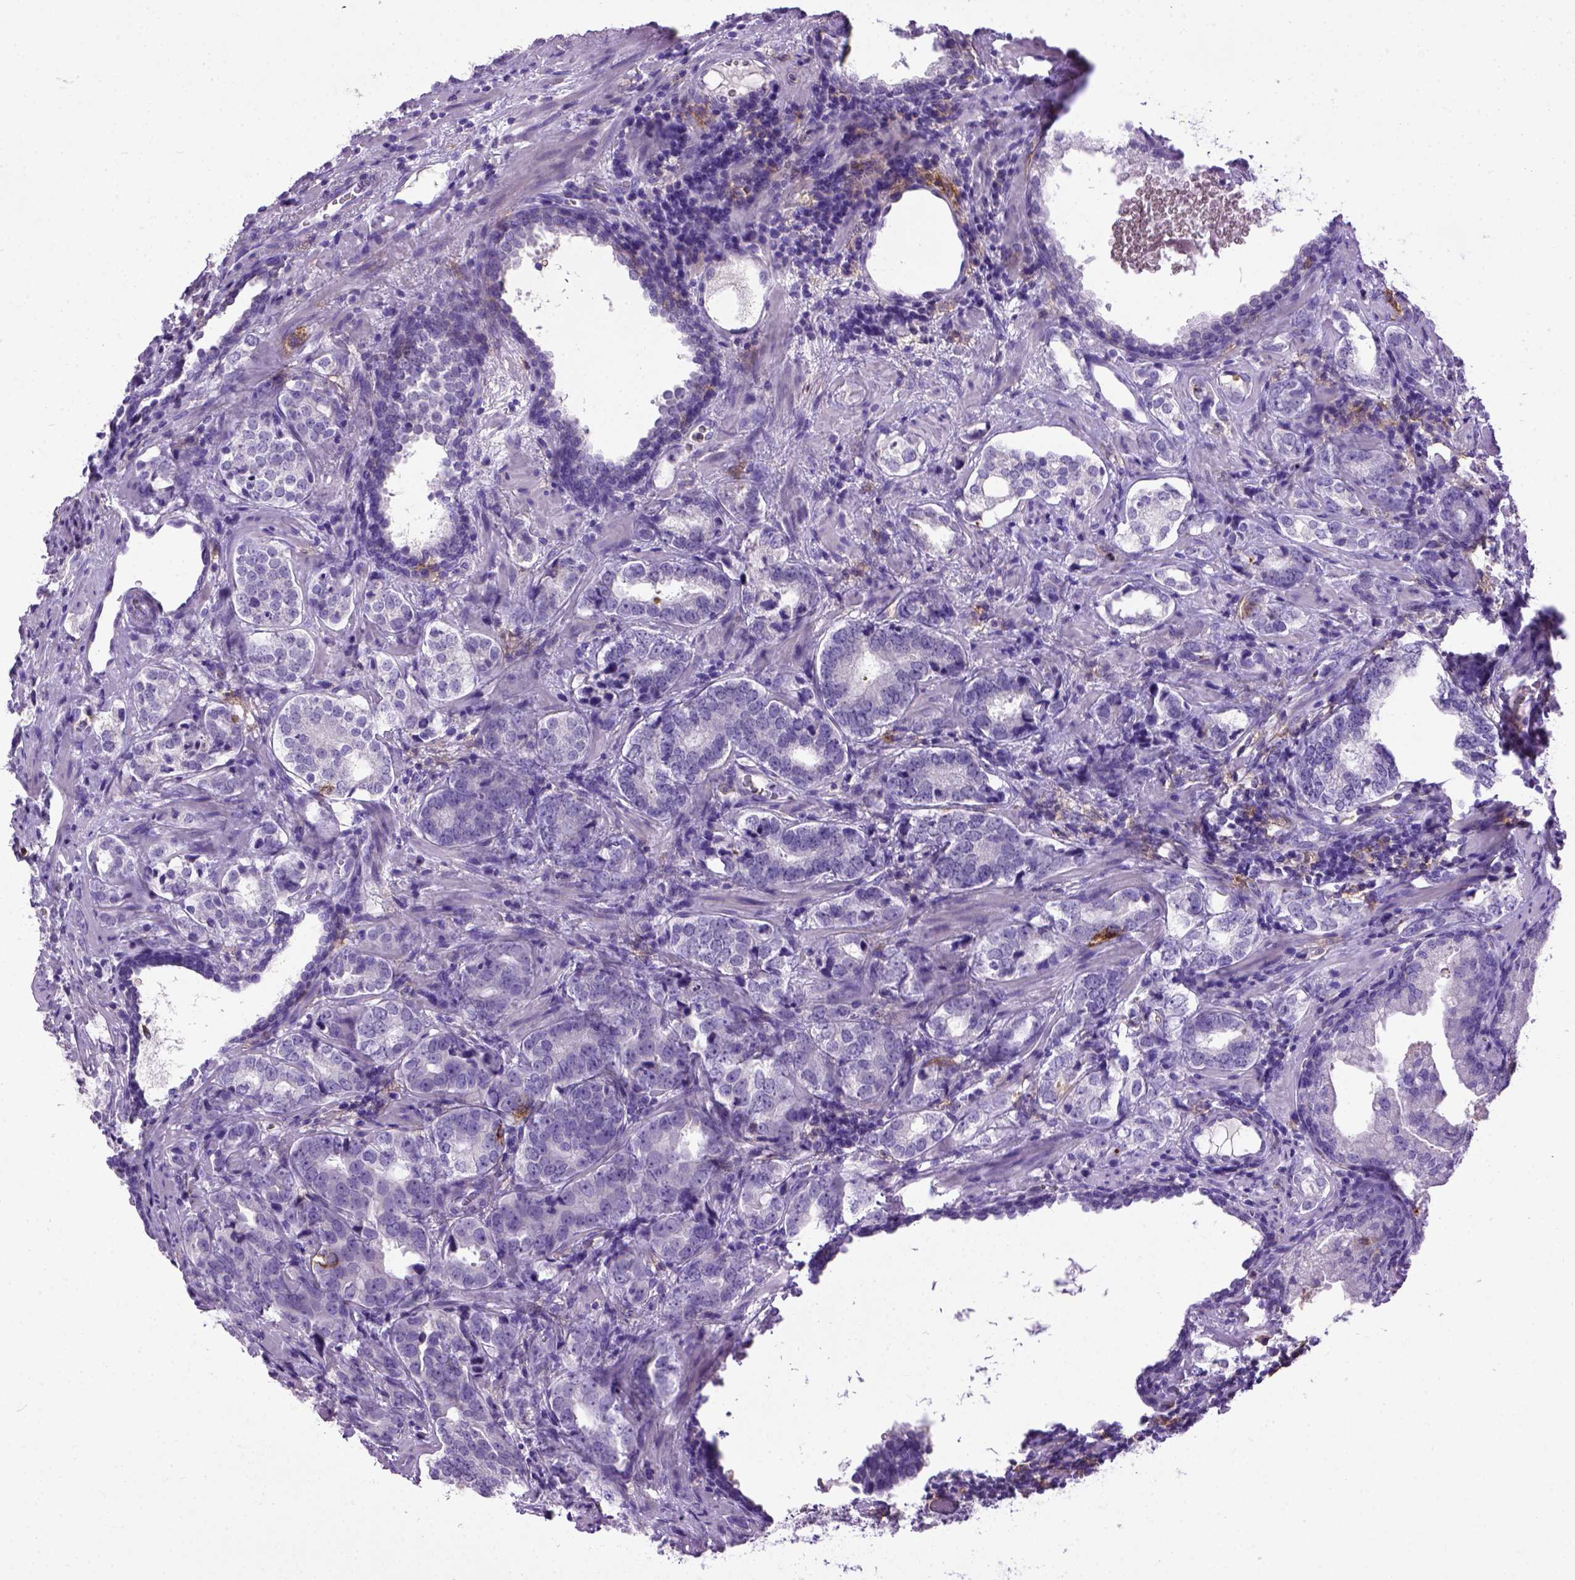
{"staining": {"intensity": "negative", "quantity": "none", "location": "none"}, "tissue": "prostate cancer", "cell_type": "Tumor cells", "image_type": "cancer", "snomed": [{"axis": "morphology", "description": "Adenocarcinoma, NOS"}, {"axis": "topography", "description": "Prostate and seminal vesicle, NOS"}], "caption": "Human prostate cancer (adenocarcinoma) stained for a protein using immunohistochemistry (IHC) shows no expression in tumor cells.", "gene": "ITGAX", "patient": {"sex": "male", "age": 63}}